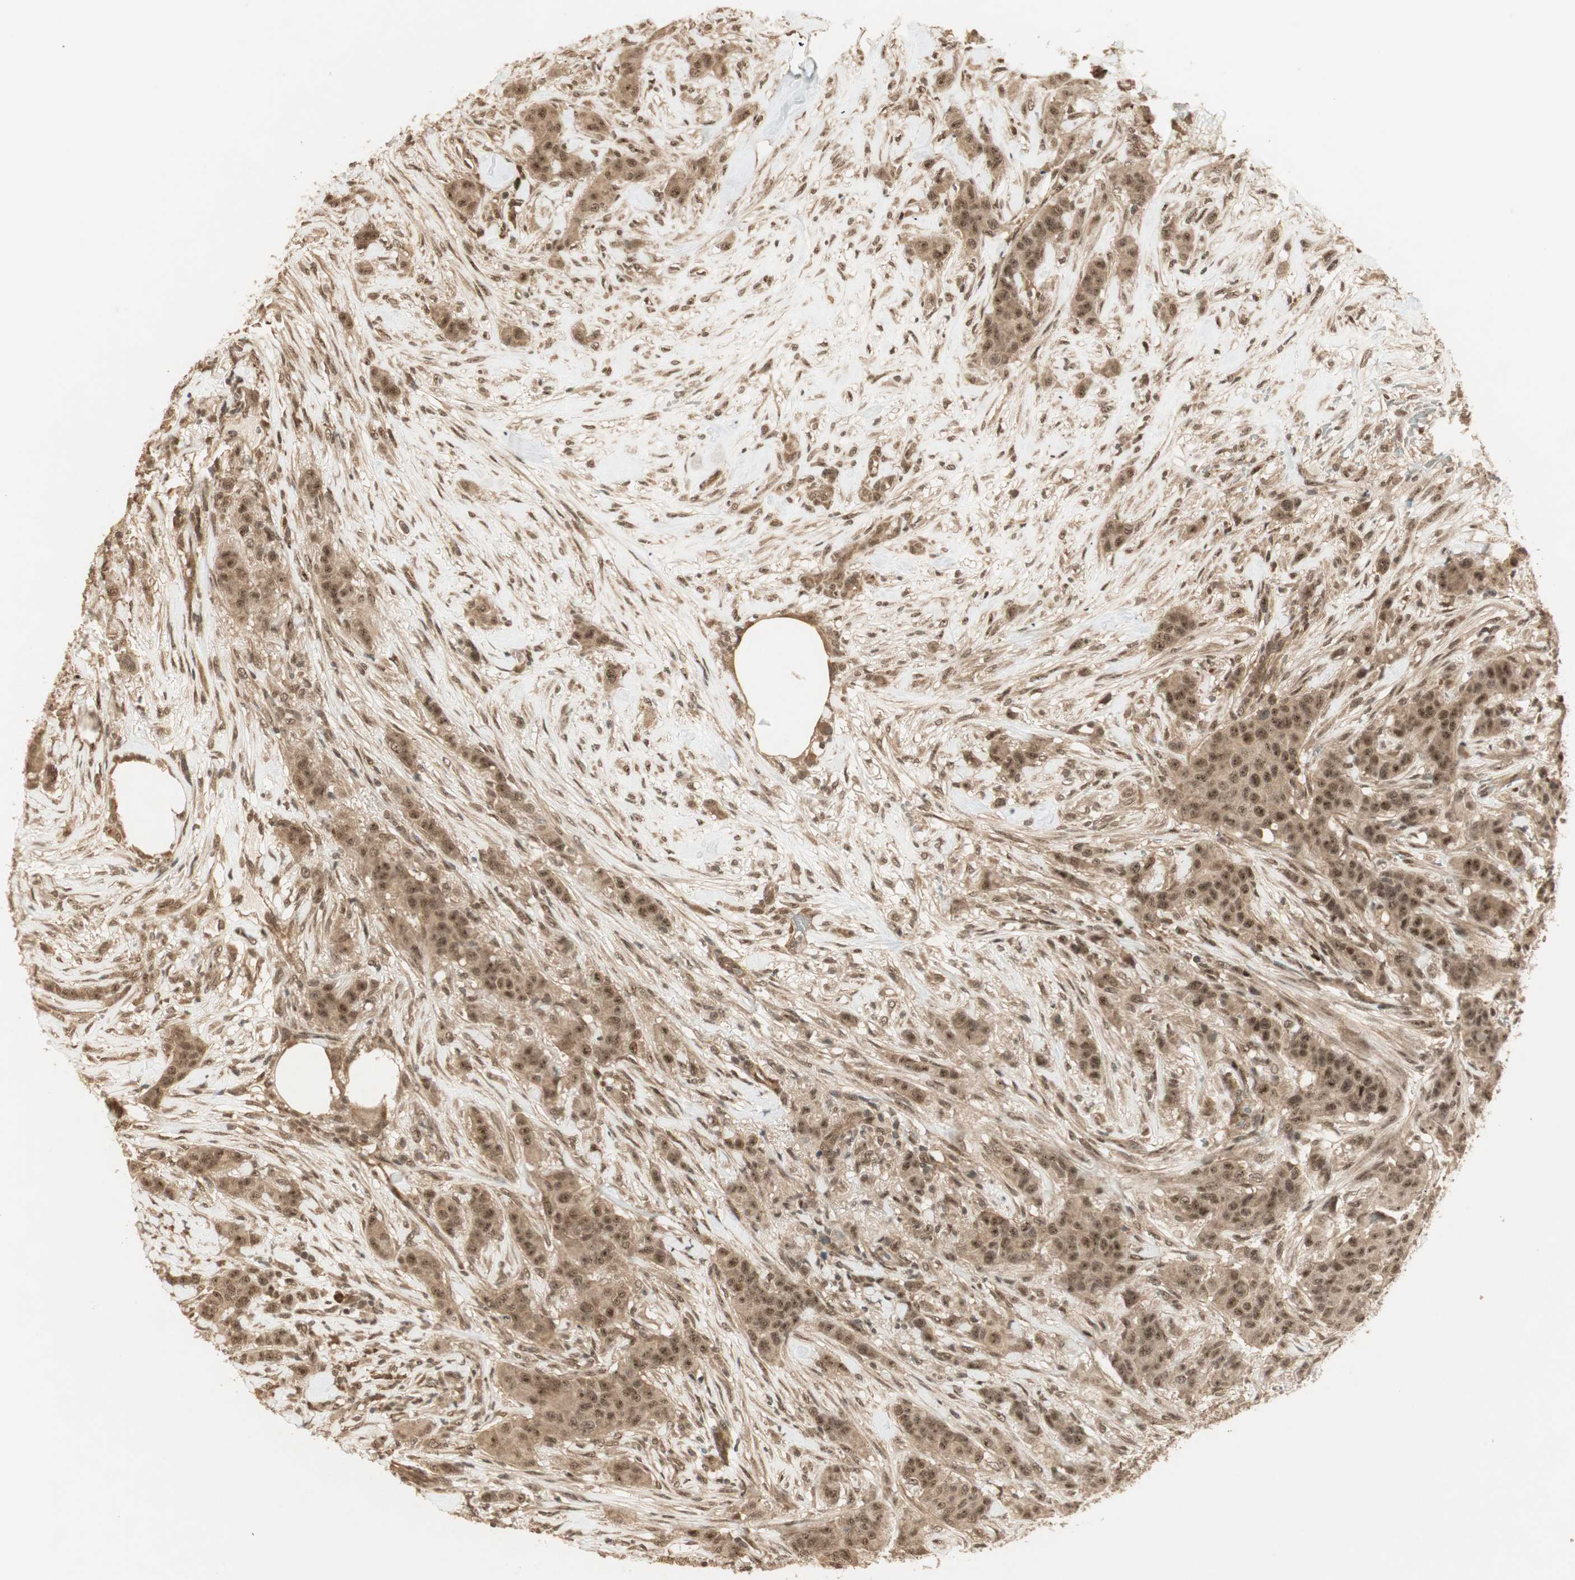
{"staining": {"intensity": "strong", "quantity": ">75%", "location": "cytoplasmic/membranous,nuclear"}, "tissue": "breast cancer", "cell_type": "Tumor cells", "image_type": "cancer", "snomed": [{"axis": "morphology", "description": "Duct carcinoma"}, {"axis": "topography", "description": "Breast"}], "caption": "This is an image of immunohistochemistry staining of breast cancer (invasive ductal carcinoma), which shows strong positivity in the cytoplasmic/membranous and nuclear of tumor cells.", "gene": "ZSCAN31", "patient": {"sex": "female", "age": 40}}